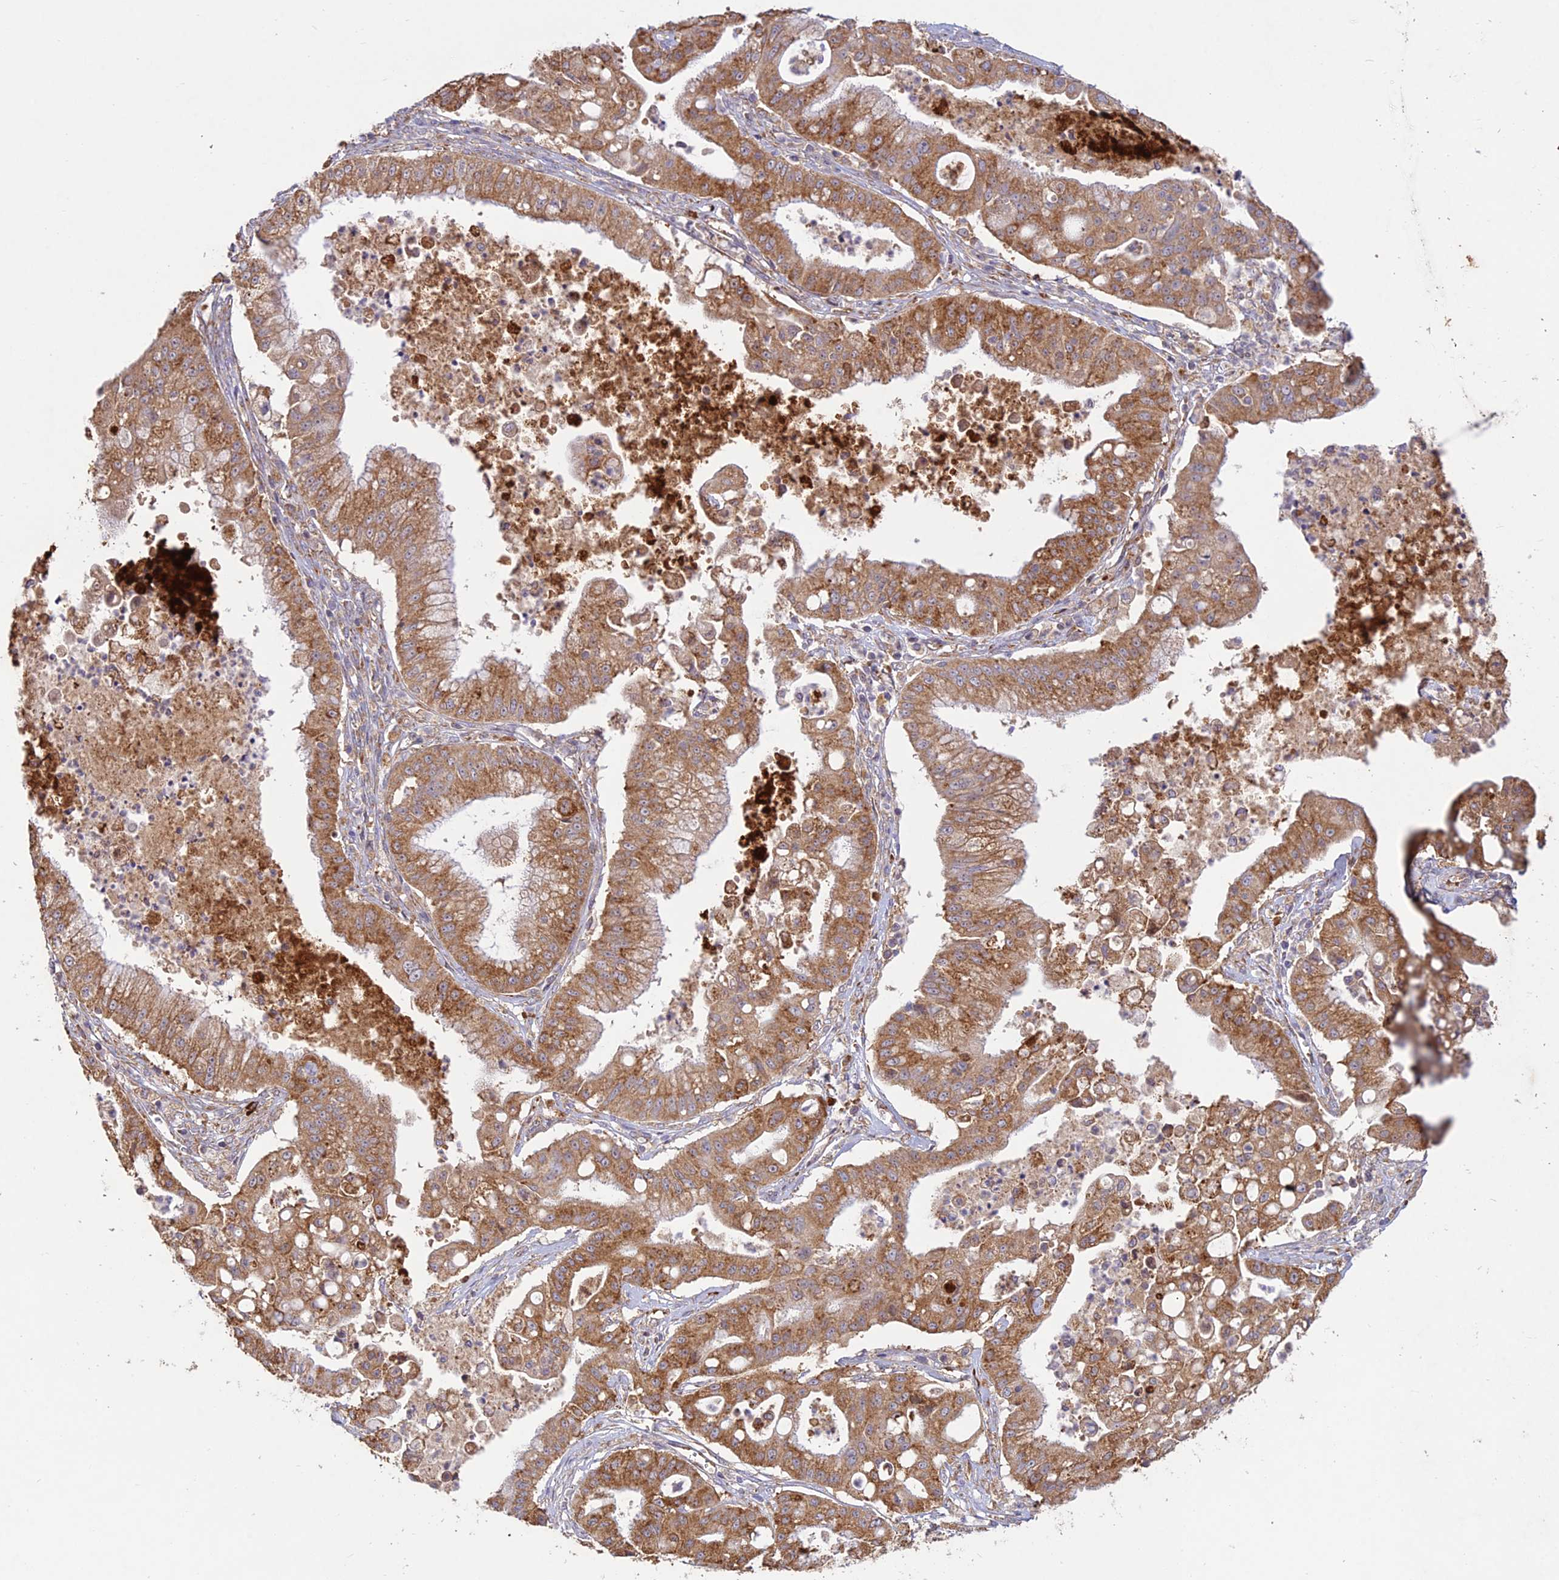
{"staining": {"intensity": "moderate", "quantity": ">75%", "location": "cytoplasmic/membranous"}, "tissue": "ovarian cancer", "cell_type": "Tumor cells", "image_type": "cancer", "snomed": [{"axis": "morphology", "description": "Cystadenocarcinoma, mucinous, NOS"}, {"axis": "topography", "description": "Ovary"}], "caption": "Immunohistochemistry (IHC) of ovarian cancer shows medium levels of moderate cytoplasmic/membranous expression in approximately >75% of tumor cells. Ihc stains the protein in brown and the nuclei are stained blue.", "gene": "NXNL2", "patient": {"sex": "female", "age": 70}}